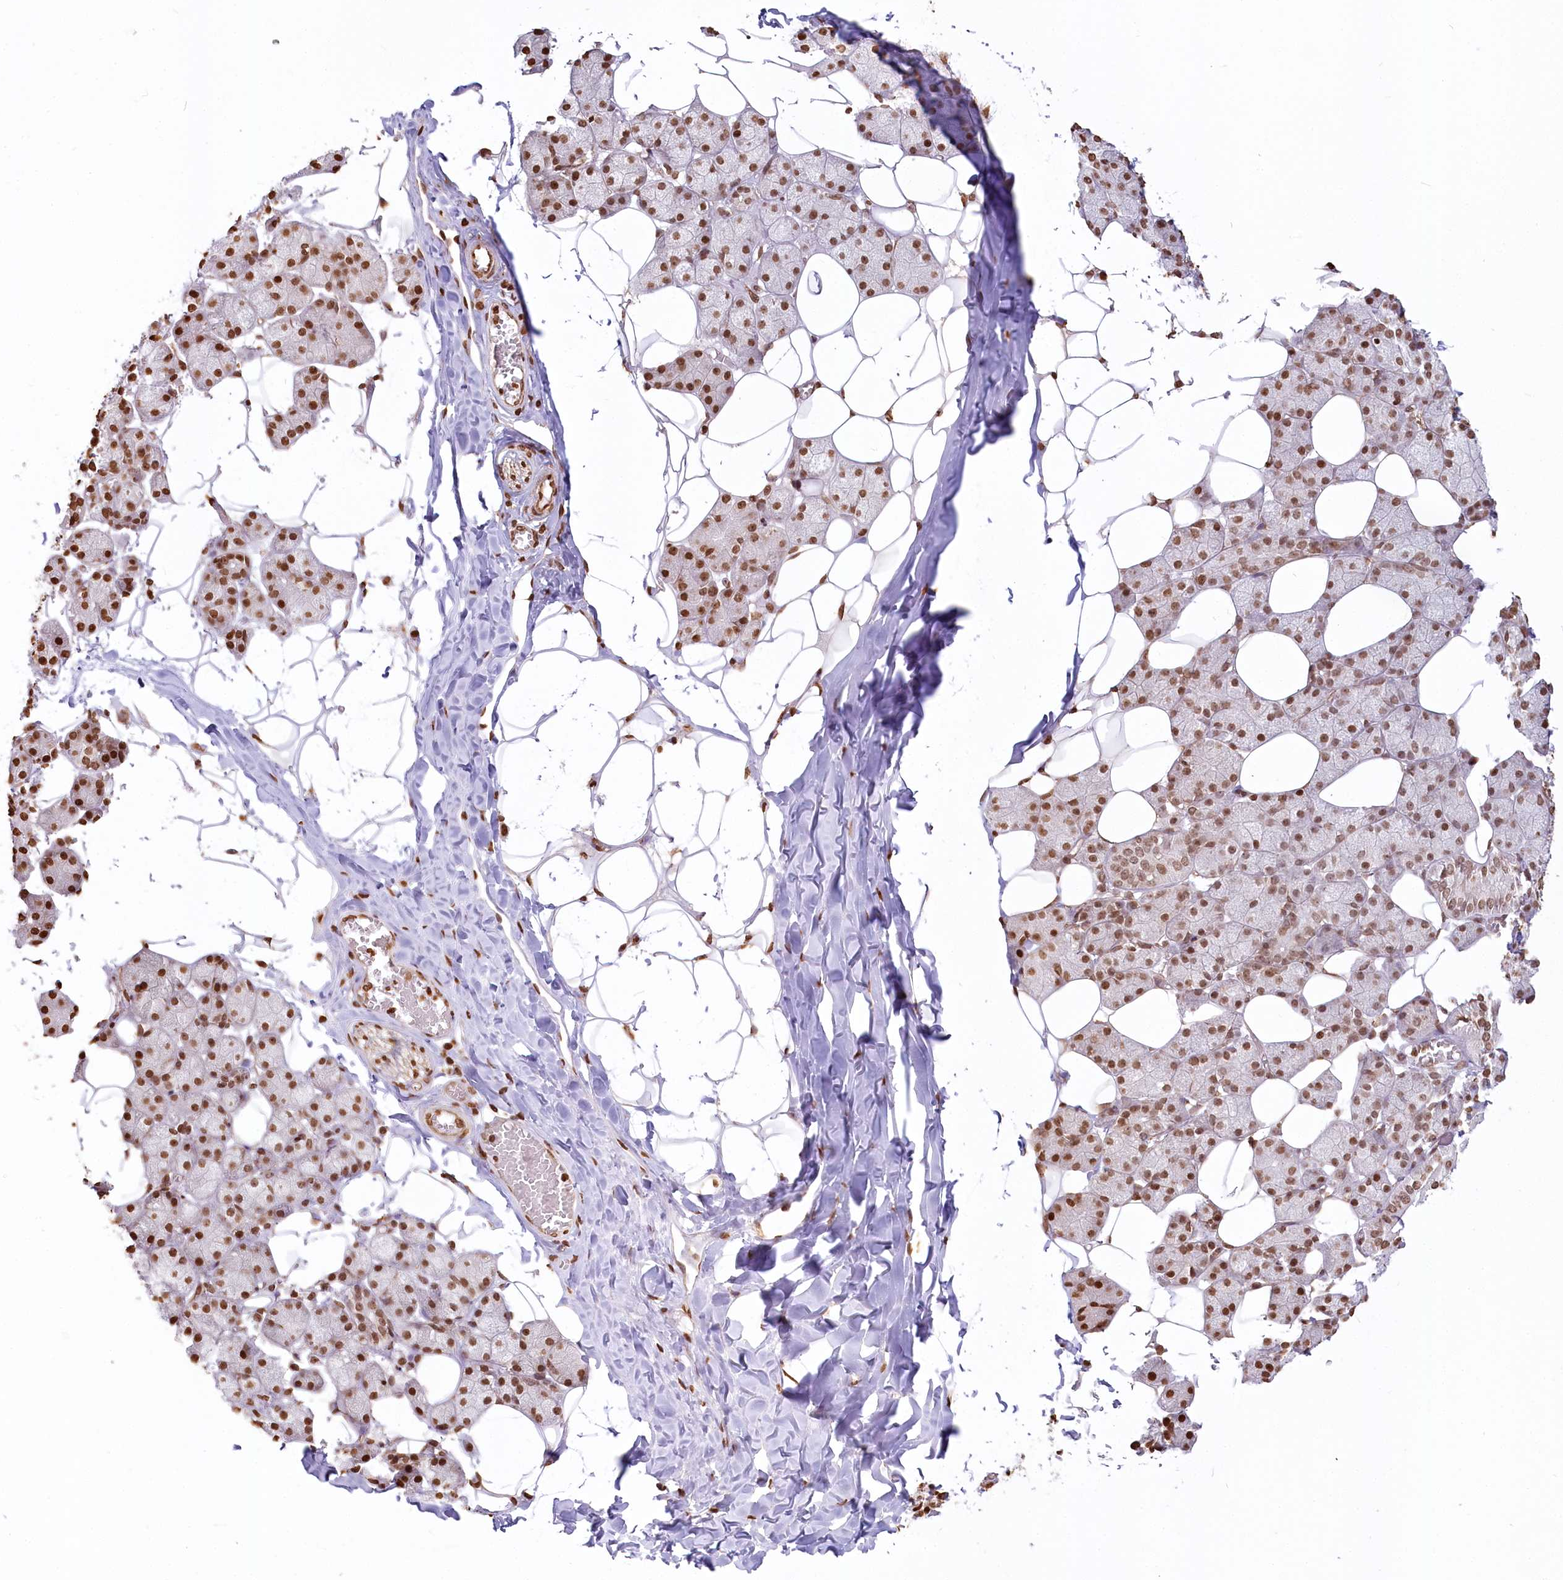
{"staining": {"intensity": "moderate", "quantity": ">75%", "location": "nuclear"}, "tissue": "salivary gland", "cell_type": "Glandular cells", "image_type": "normal", "snomed": [{"axis": "morphology", "description": "Normal tissue, NOS"}, {"axis": "topography", "description": "Salivary gland"}], "caption": "A brown stain labels moderate nuclear positivity of a protein in glandular cells of unremarkable salivary gland. (IHC, brightfield microscopy, high magnification).", "gene": "FAM13A", "patient": {"sex": "female", "age": 33}}